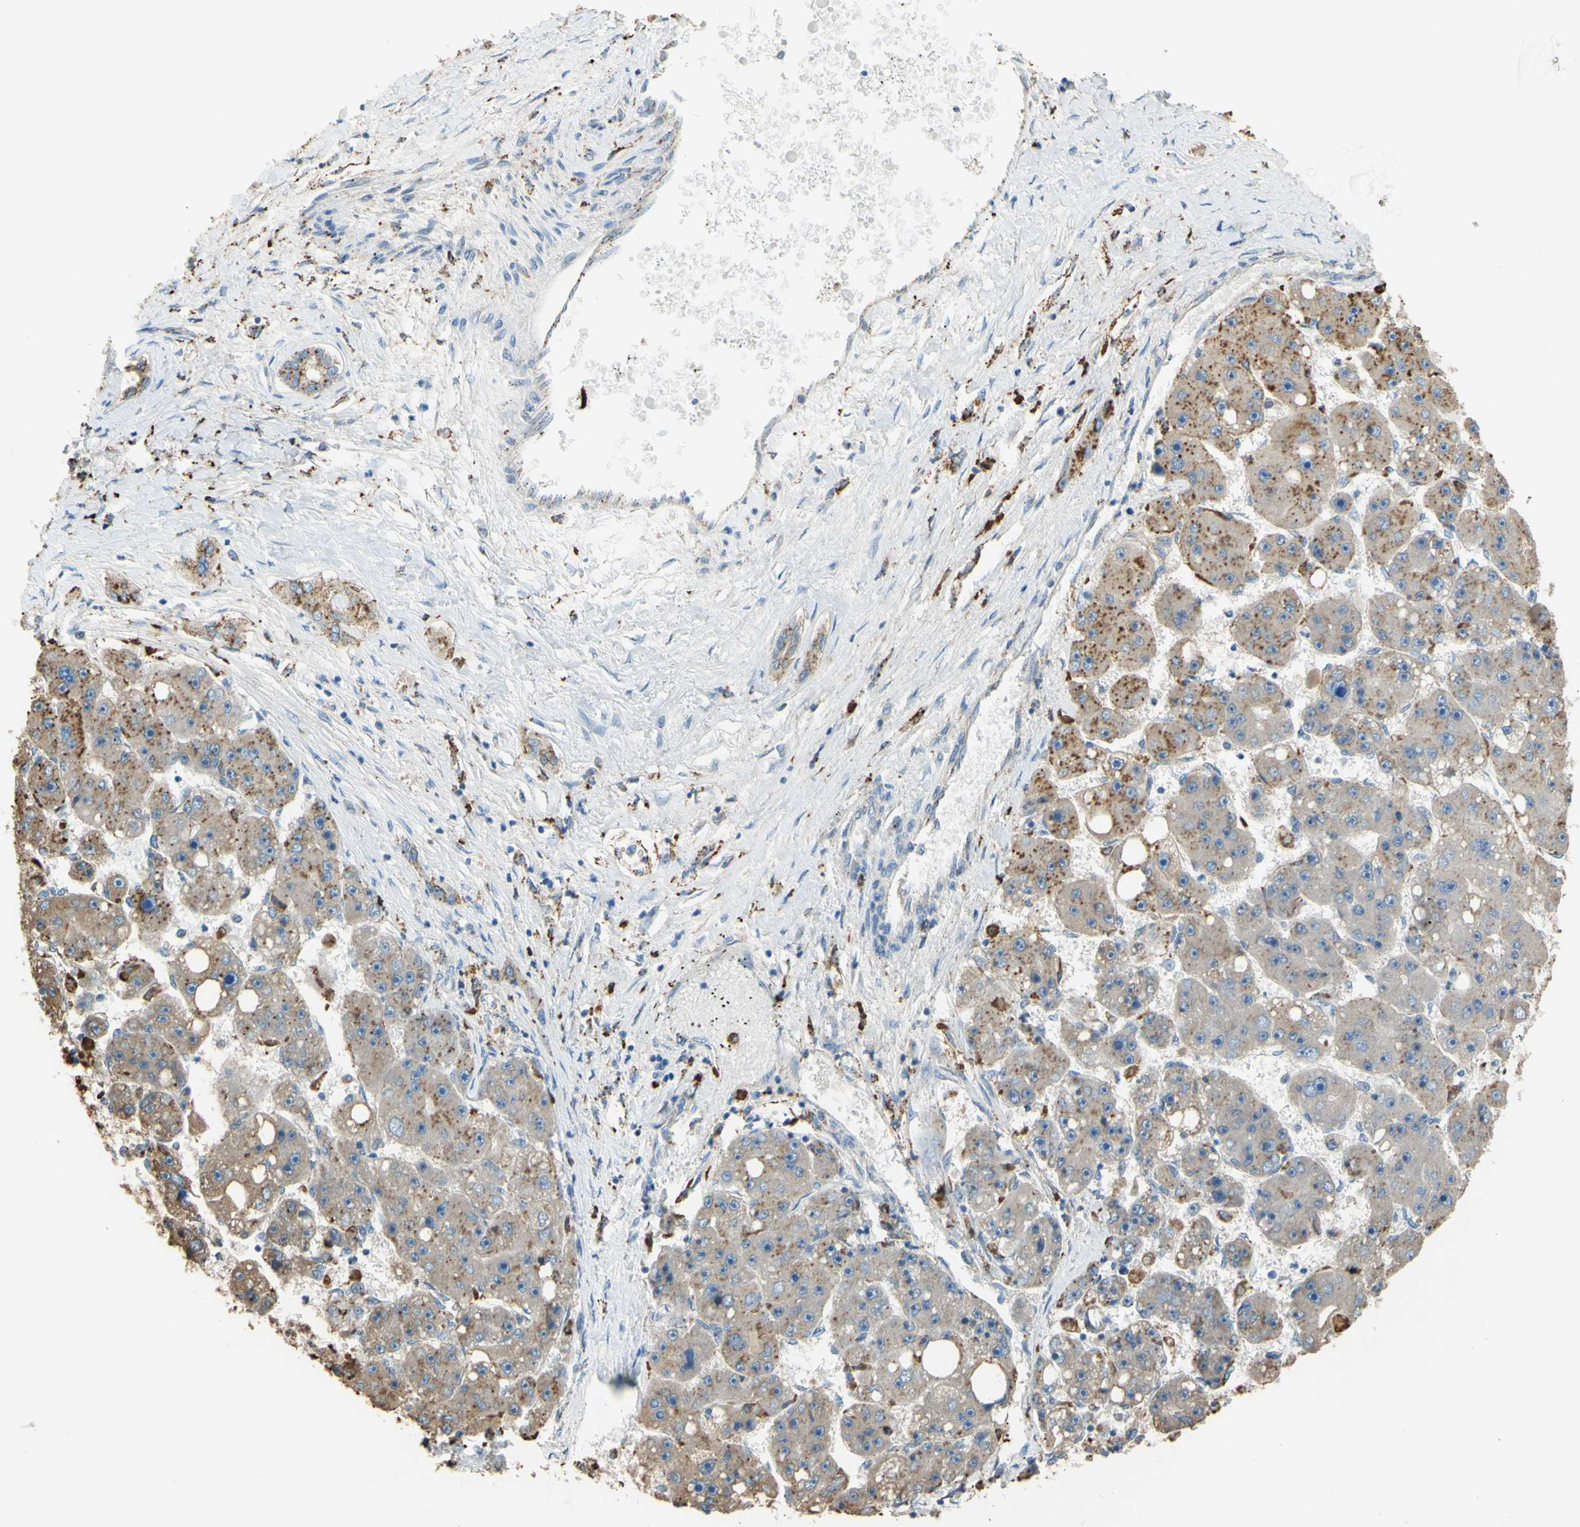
{"staining": {"intensity": "moderate", "quantity": ">75%", "location": "cytoplasmic/membranous"}, "tissue": "liver cancer", "cell_type": "Tumor cells", "image_type": "cancer", "snomed": [{"axis": "morphology", "description": "Carcinoma, Hepatocellular, NOS"}, {"axis": "topography", "description": "Liver"}], "caption": "The image shows a brown stain indicating the presence of a protein in the cytoplasmic/membranous of tumor cells in hepatocellular carcinoma (liver).", "gene": "CTSD", "patient": {"sex": "female", "age": 61}}